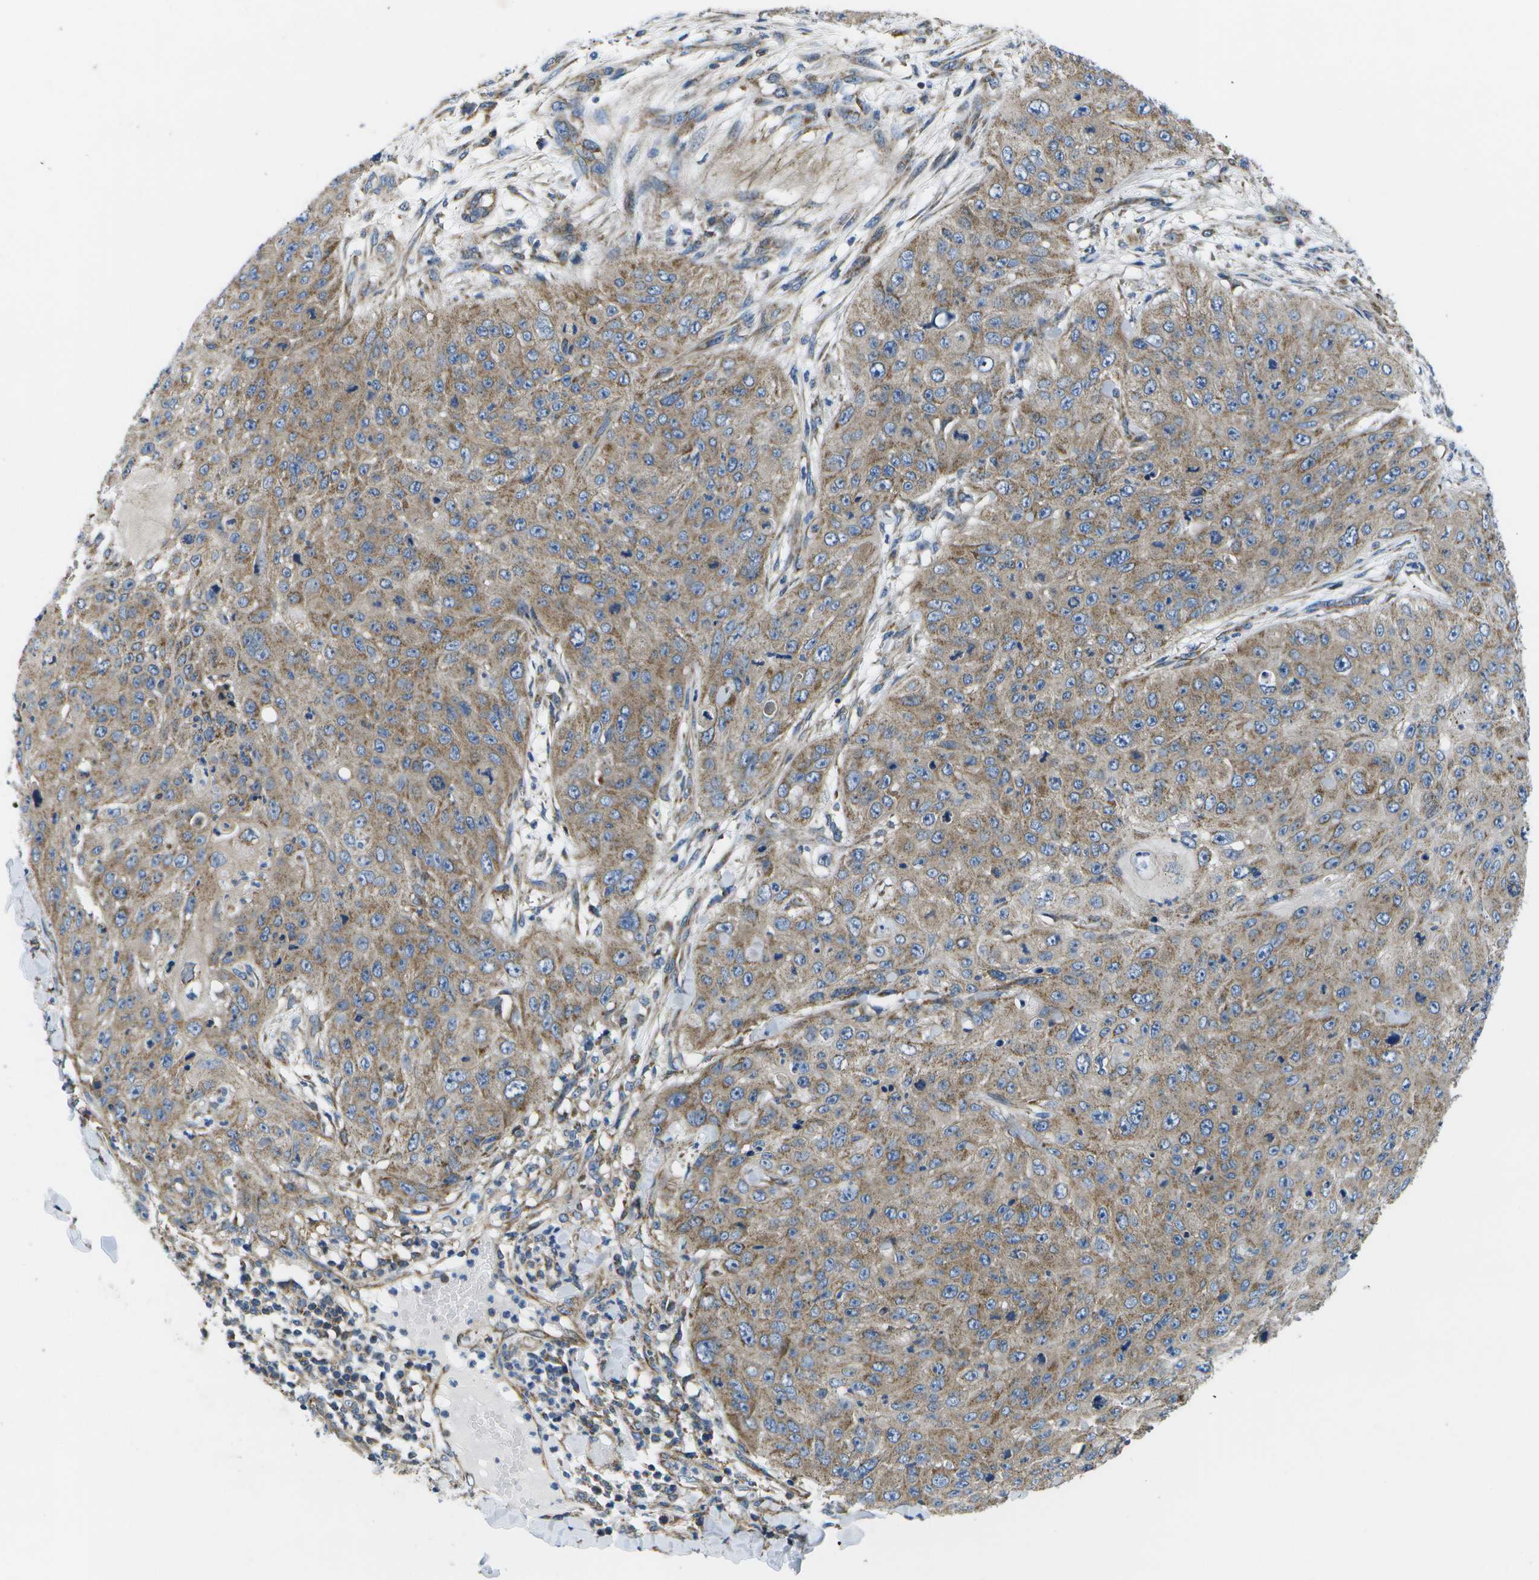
{"staining": {"intensity": "weak", "quantity": ">75%", "location": "cytoplasmic/membranous"}, "tissue": "skin cancer", "cell_type": "Tumor cells", "image_type": "cancer", "snomed": [{"axis": "morphology", "description": "Squamous cell carcinoma, NOS"}, {"axis": "topography", "description": "Skin"}], "caption": "The photomicrograph shows a brown stain indicating the presence of a protein in the cytoplasmic/membranous of tumor cells in skin squamous cell carcinoma.", "gene": "MVK", "patient": {"sex": "female", "age": 80}}